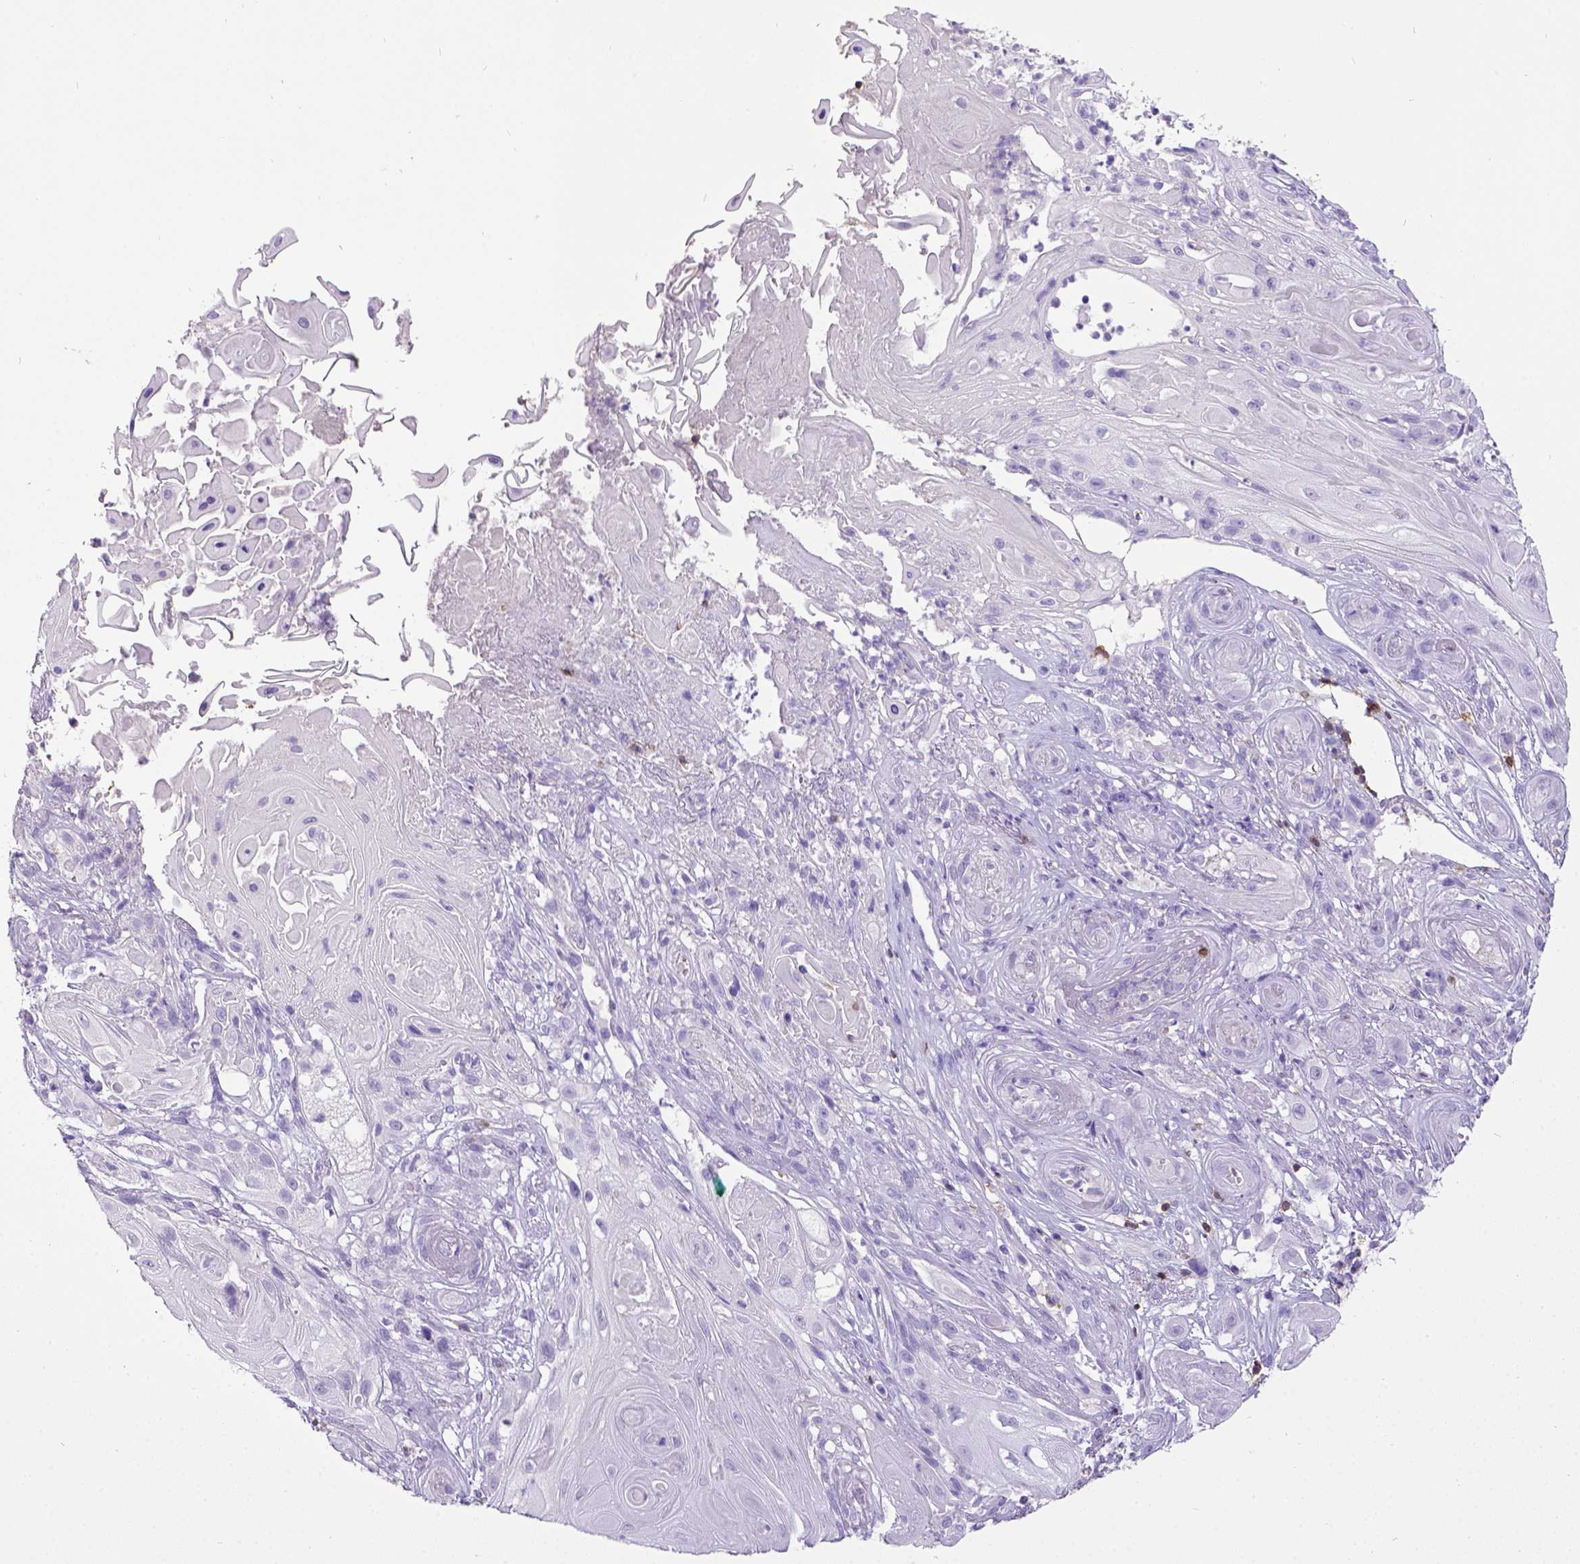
{"staining": {"intensity": "negative", "quantity": "none", "location": "none"}, "tissue": "skin cancer", "cell_type": "Tumor cells", "image_type": "cancer", "snomed": [{"axis": "morphology", "description": "Squamous cell carcinoma, NOS"}, {"axis": "topography", "description": "Skin"}], "caption": "Skin cancer (squamous cell carcinoma) stained for a protein using IHC exhibits no expression tumor cells.", "gene": "CD3E", "patient": {"sex": "male", "age": 62}}